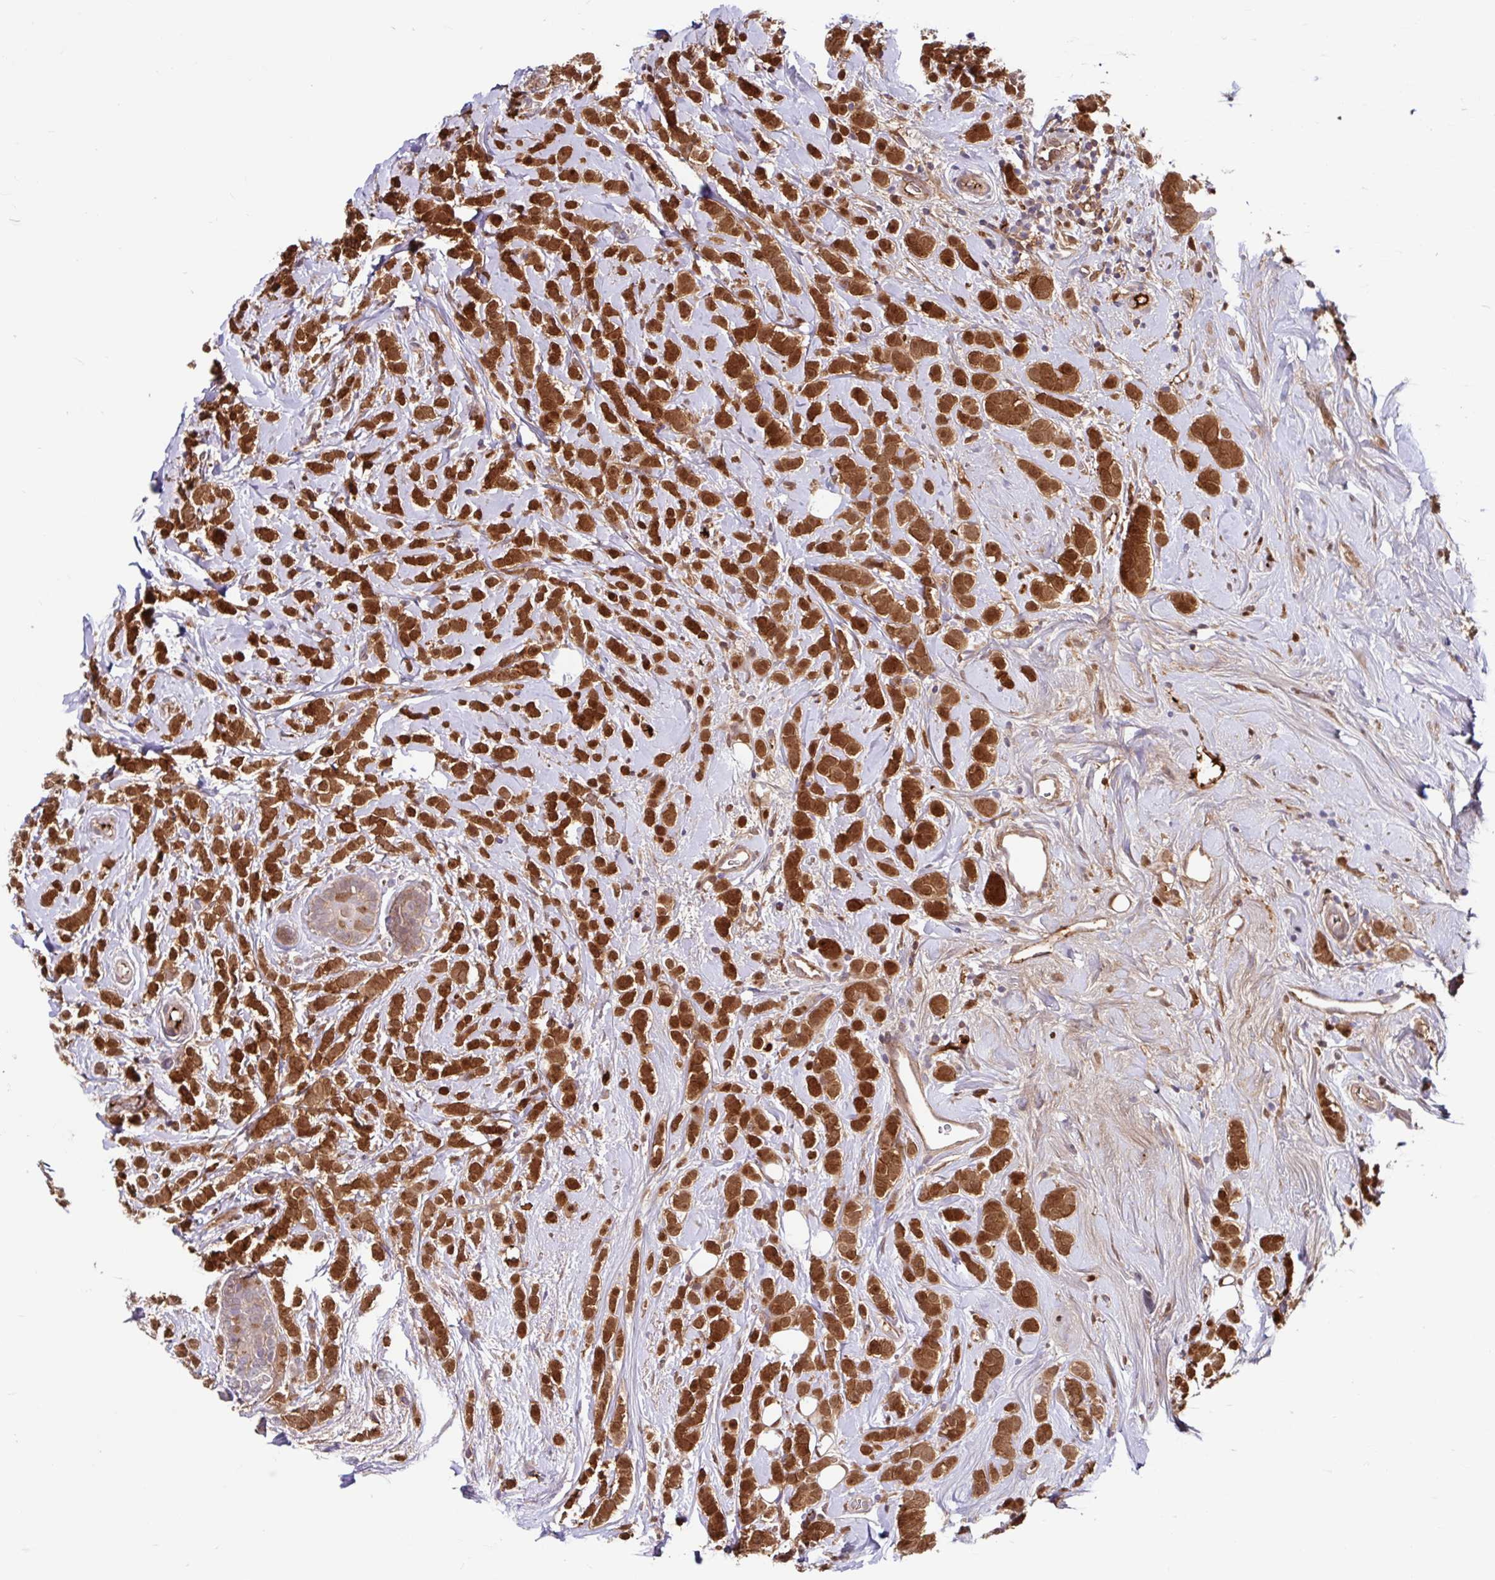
{"staining": {"intensity": "strong", "quantity": ">75%", "location": "cytoplasmic/membranous,nuclear"}, "tissue": "breast cancer", "cell_type": "Tumor cells", "image_type": "cancer", "snomed": [{"axis": "morphology", "description": "Lobular carcinoma"}, {"axis": "topography", "description": "Breast"}], "caption": "Lobular carcinoma (breast) was stained to show a protein in brown. There is high levels of strong cytoplasmic/membranous and nuclear positivity in about >75% of tumor cells. (Stains: DAB in brown, nuclei in blue, Microscopy: brightfield microscopy at high magnification).", "gene": "BLVRA", "patient": {"sex": "female", "age": 49}}